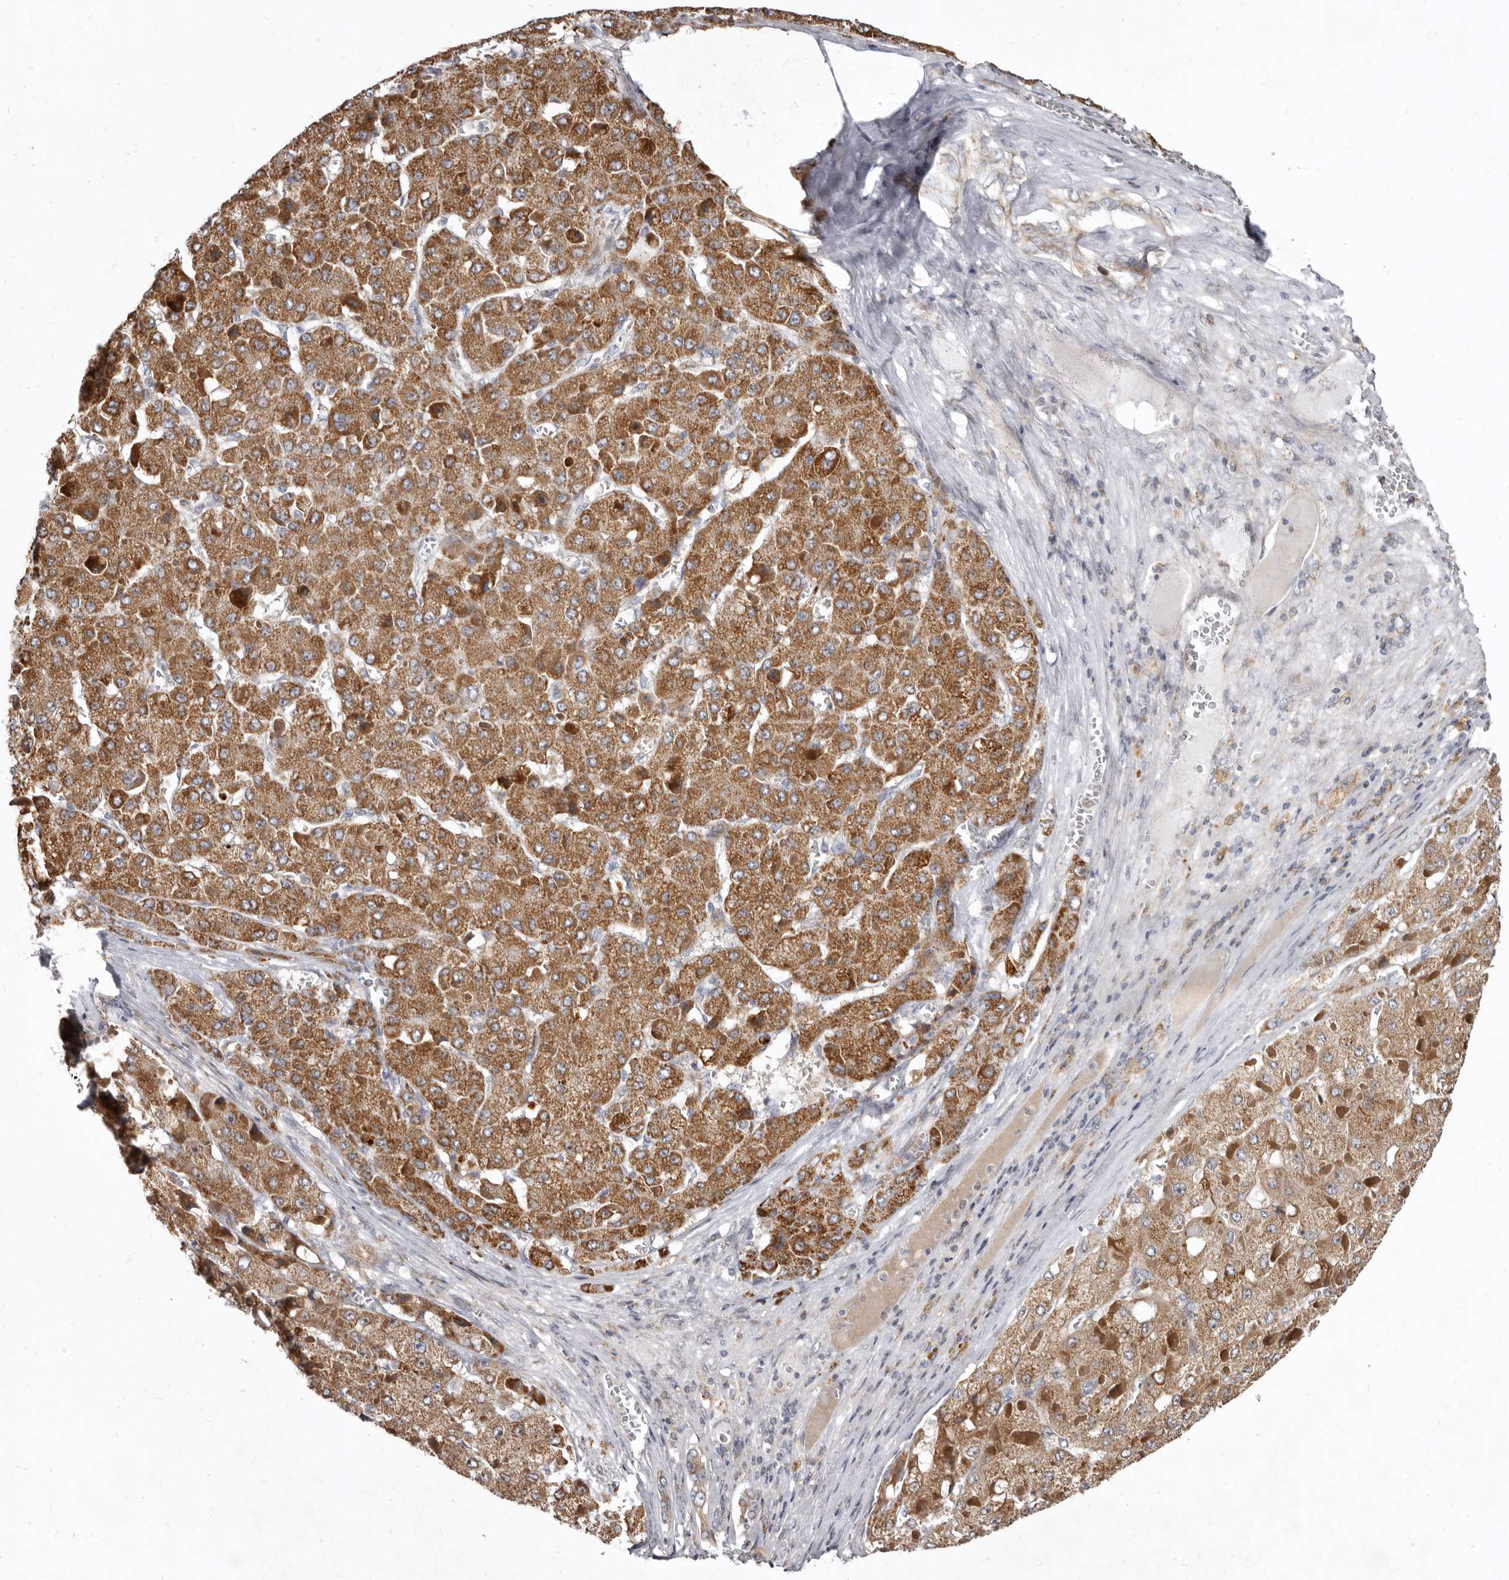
{"staining": {"intensity": "moderate", "quantity": ">75%", "location": "cytoplasmic/membranous"}, "tissue": "liver cancer", "cell_type": "Tumor cells", "image_type": "cancer", "snomed": [{"axis": "morphology", "description": "Carcinoma, Hepatocellular, NOS"}, {"axis": "topography", "description": "Liver"}], "caption": "Human liver cancer (hepatocellular carcinoma) stained with a protein marker demonstrates moderate staining in tumor cells.", "gene": "SMC4", "patient": {"sex": "female", "age": 73}}